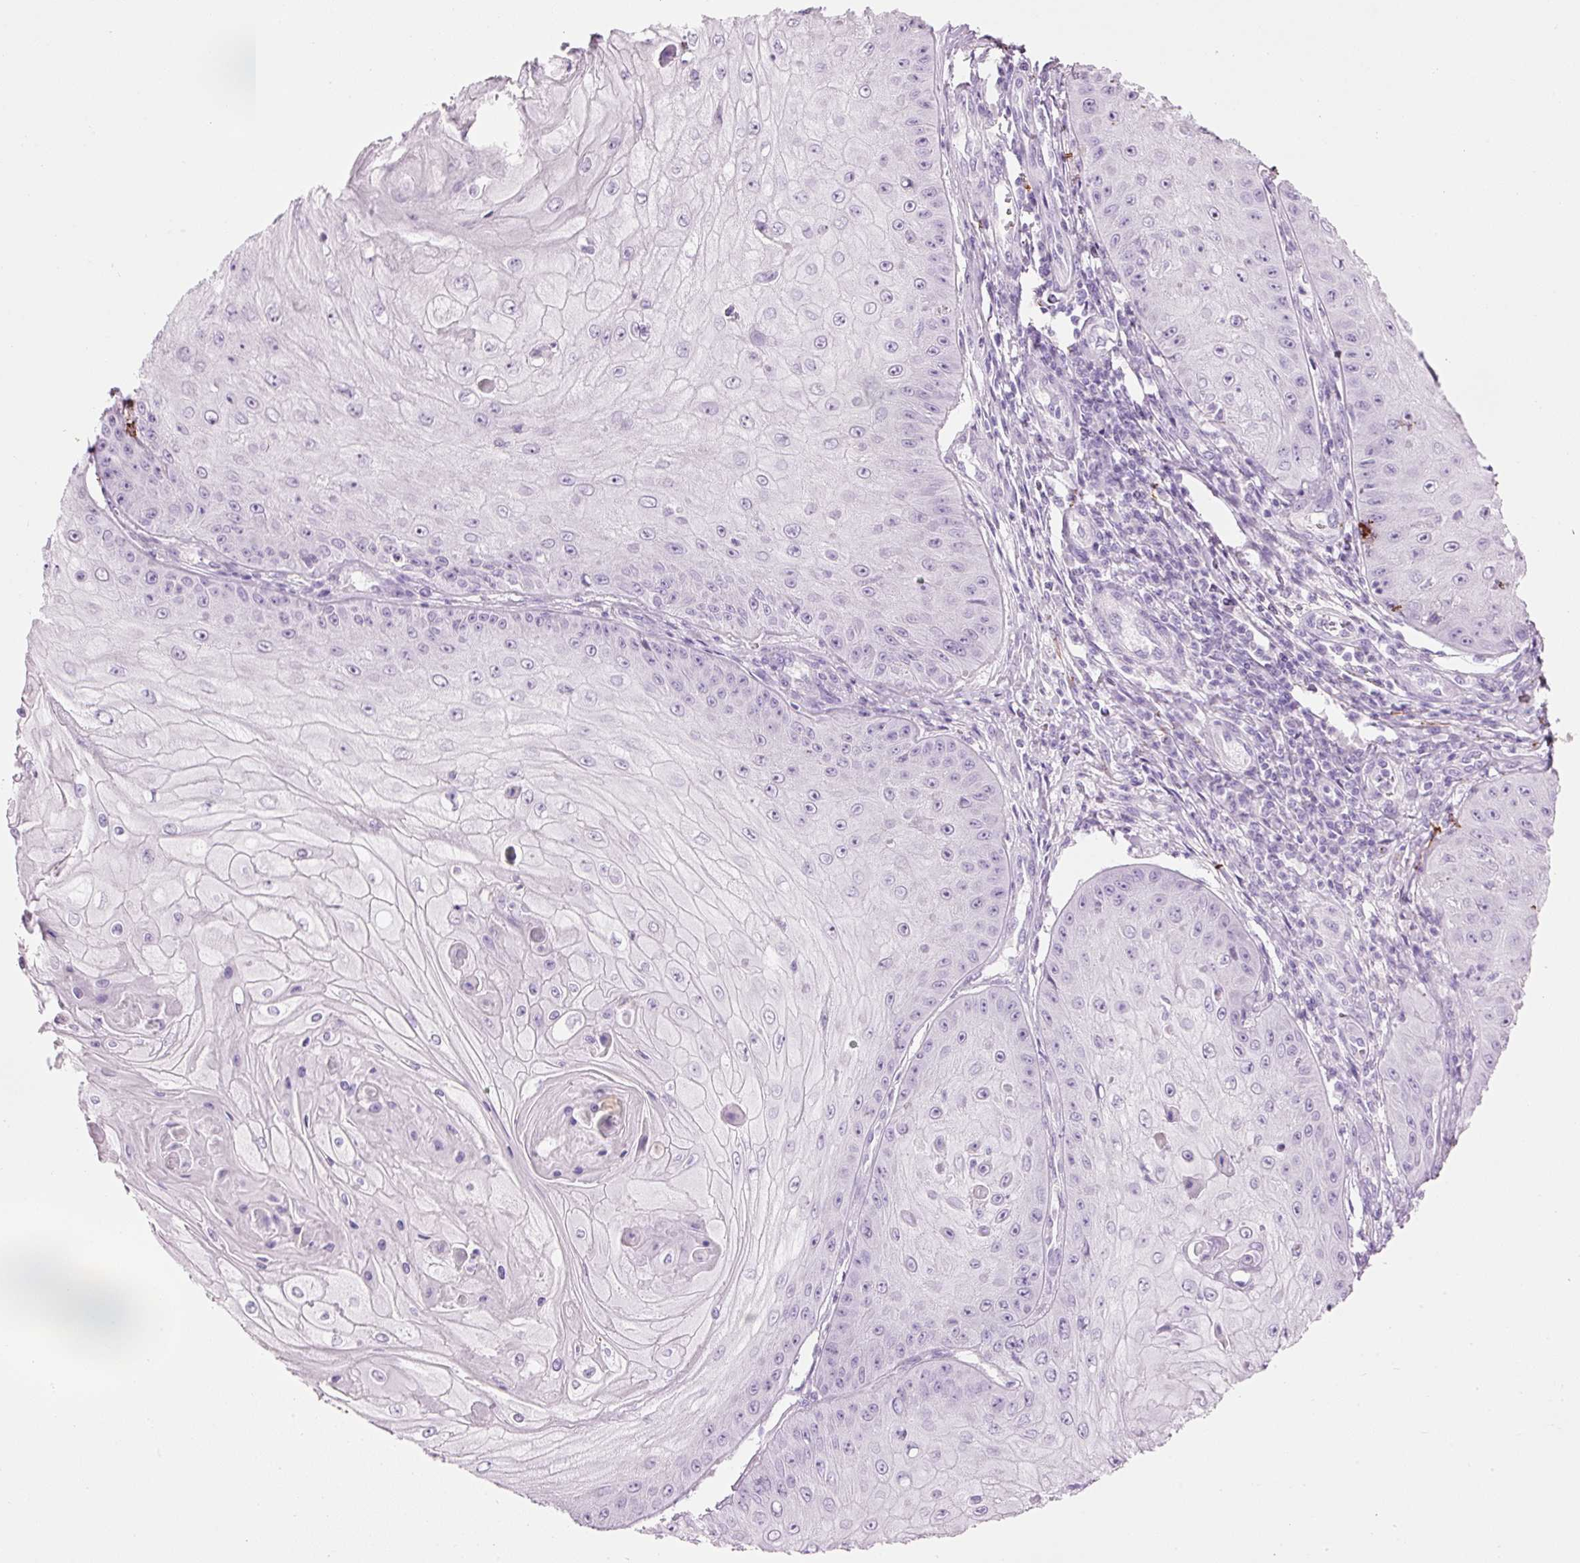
{"staining": {"intensity": "negative", "quantity": "none", "location": "none"}, "tissue": "skin cancer", "cell_type": "Tumor cells", "image_type": "cancer", "snomed": [{"axis": "morphology", "description": "Squamous cell carcinoma, NOS"}, {"axis": "topography", "description": "Skin"}], "caption": "High magnification brightfield microscopy of skin cancer (squamous cell carcinoma) stained with DAB (3,3'-diaminobenzidine) (brown) and counterstained with hematoxylin (blue): tumor cells show no significant staining.", "gene": "MFAP4", "patient": {"sex": "male", "age": 70}}